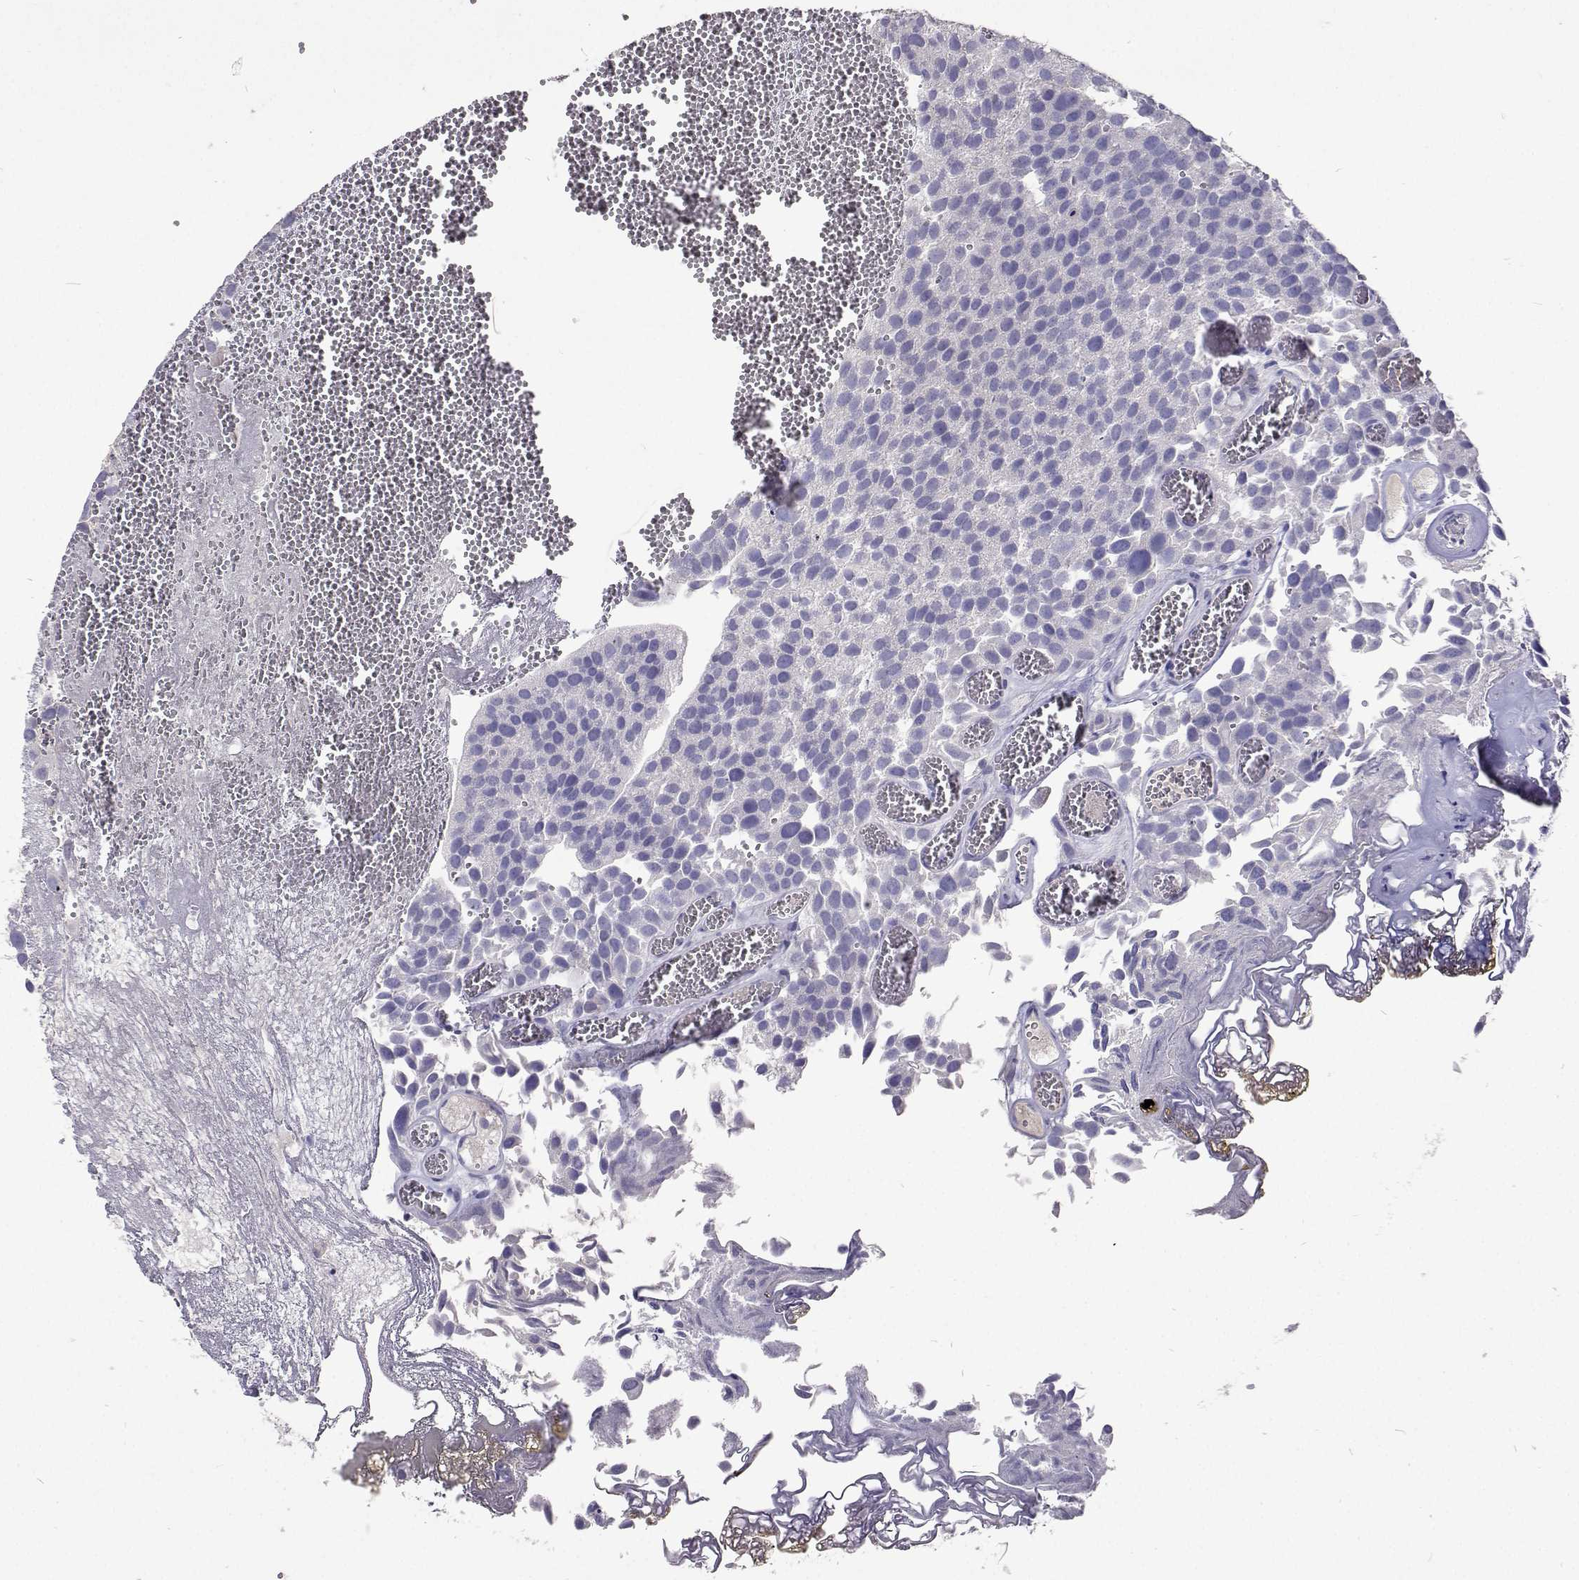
{"staining": {"intensity": "negative", "quantity": "none", "location": "none"}, "tissue": "urothelial cancer", "cell_type": "Tumor cells", "image_type": "cancer", "snomed": [{"axis": "morphology", "description": "Urothelial carcinoma, Low grade"}, {"axis": "topography", "description": "Urinary bladder"}], "caption": "DAB immunohistochemical staining of human urothelial cancer exhibits no significant staining in tumor cells. Brightfield microscopy of immunohistochemistry (IHC) stained with DAB (3,3'-diaminobenzidine) (brown) and hematoxylin (blue), captured at high magnification.", "gene": "CFAP44", "patient": {"sex": "female", "age": 69}}